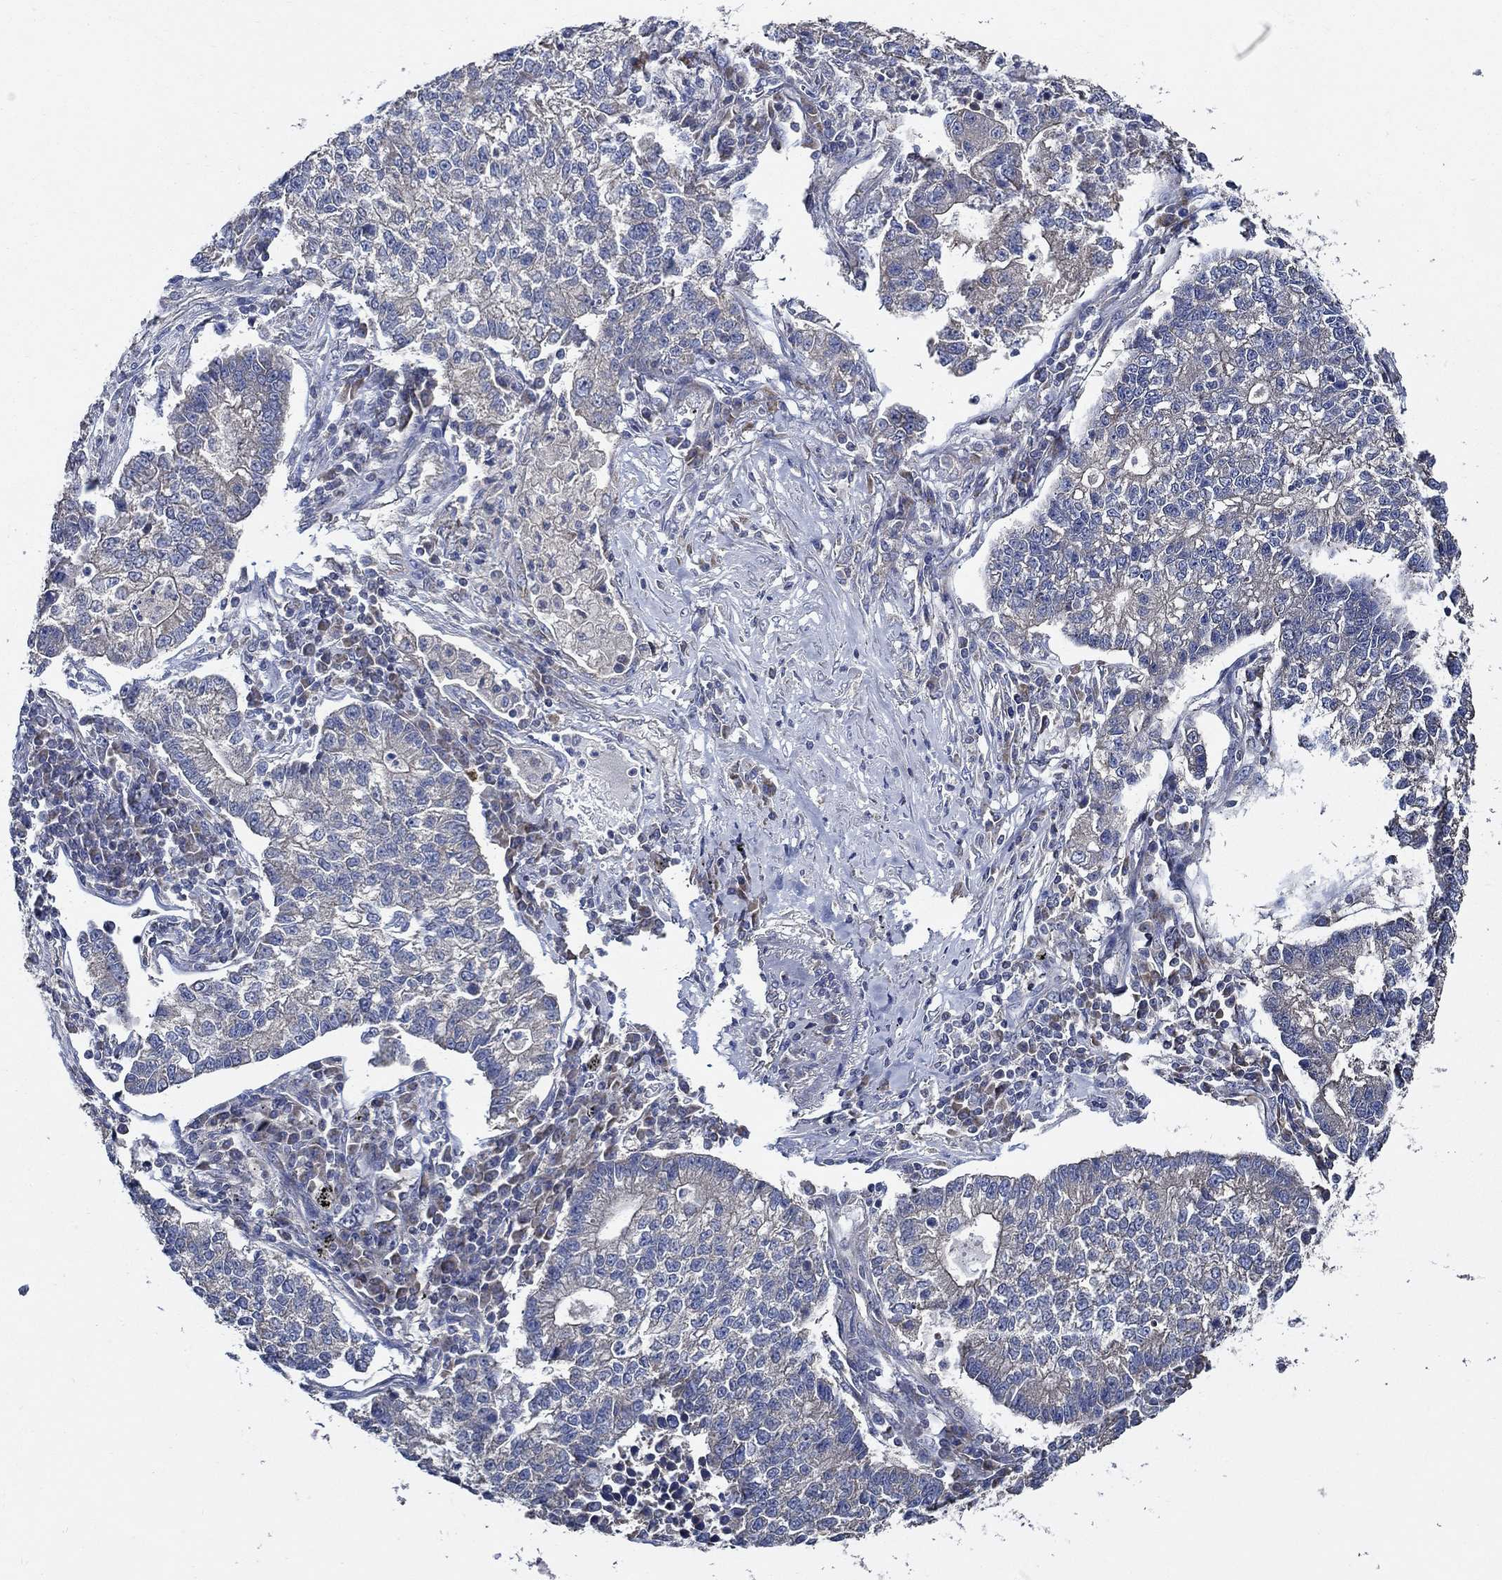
{"staining": {"intensity": "negative", "quantity": "none", "location": "none"}, "tissue": "lung cancer", "cell_type": "Tumor cells", "image_type": "cancer", "snomed": [{"axis": "morphology", "description": "Adenocarcinoma, NOS"}, {"axis": "topography", "description": "Lung"}], "caption": "Immunohistochemical staining of human lung cancer shows no significant staining in tumor cells.", "gene": "WDR53", "patient": {"sex": "male", "age": 57}}